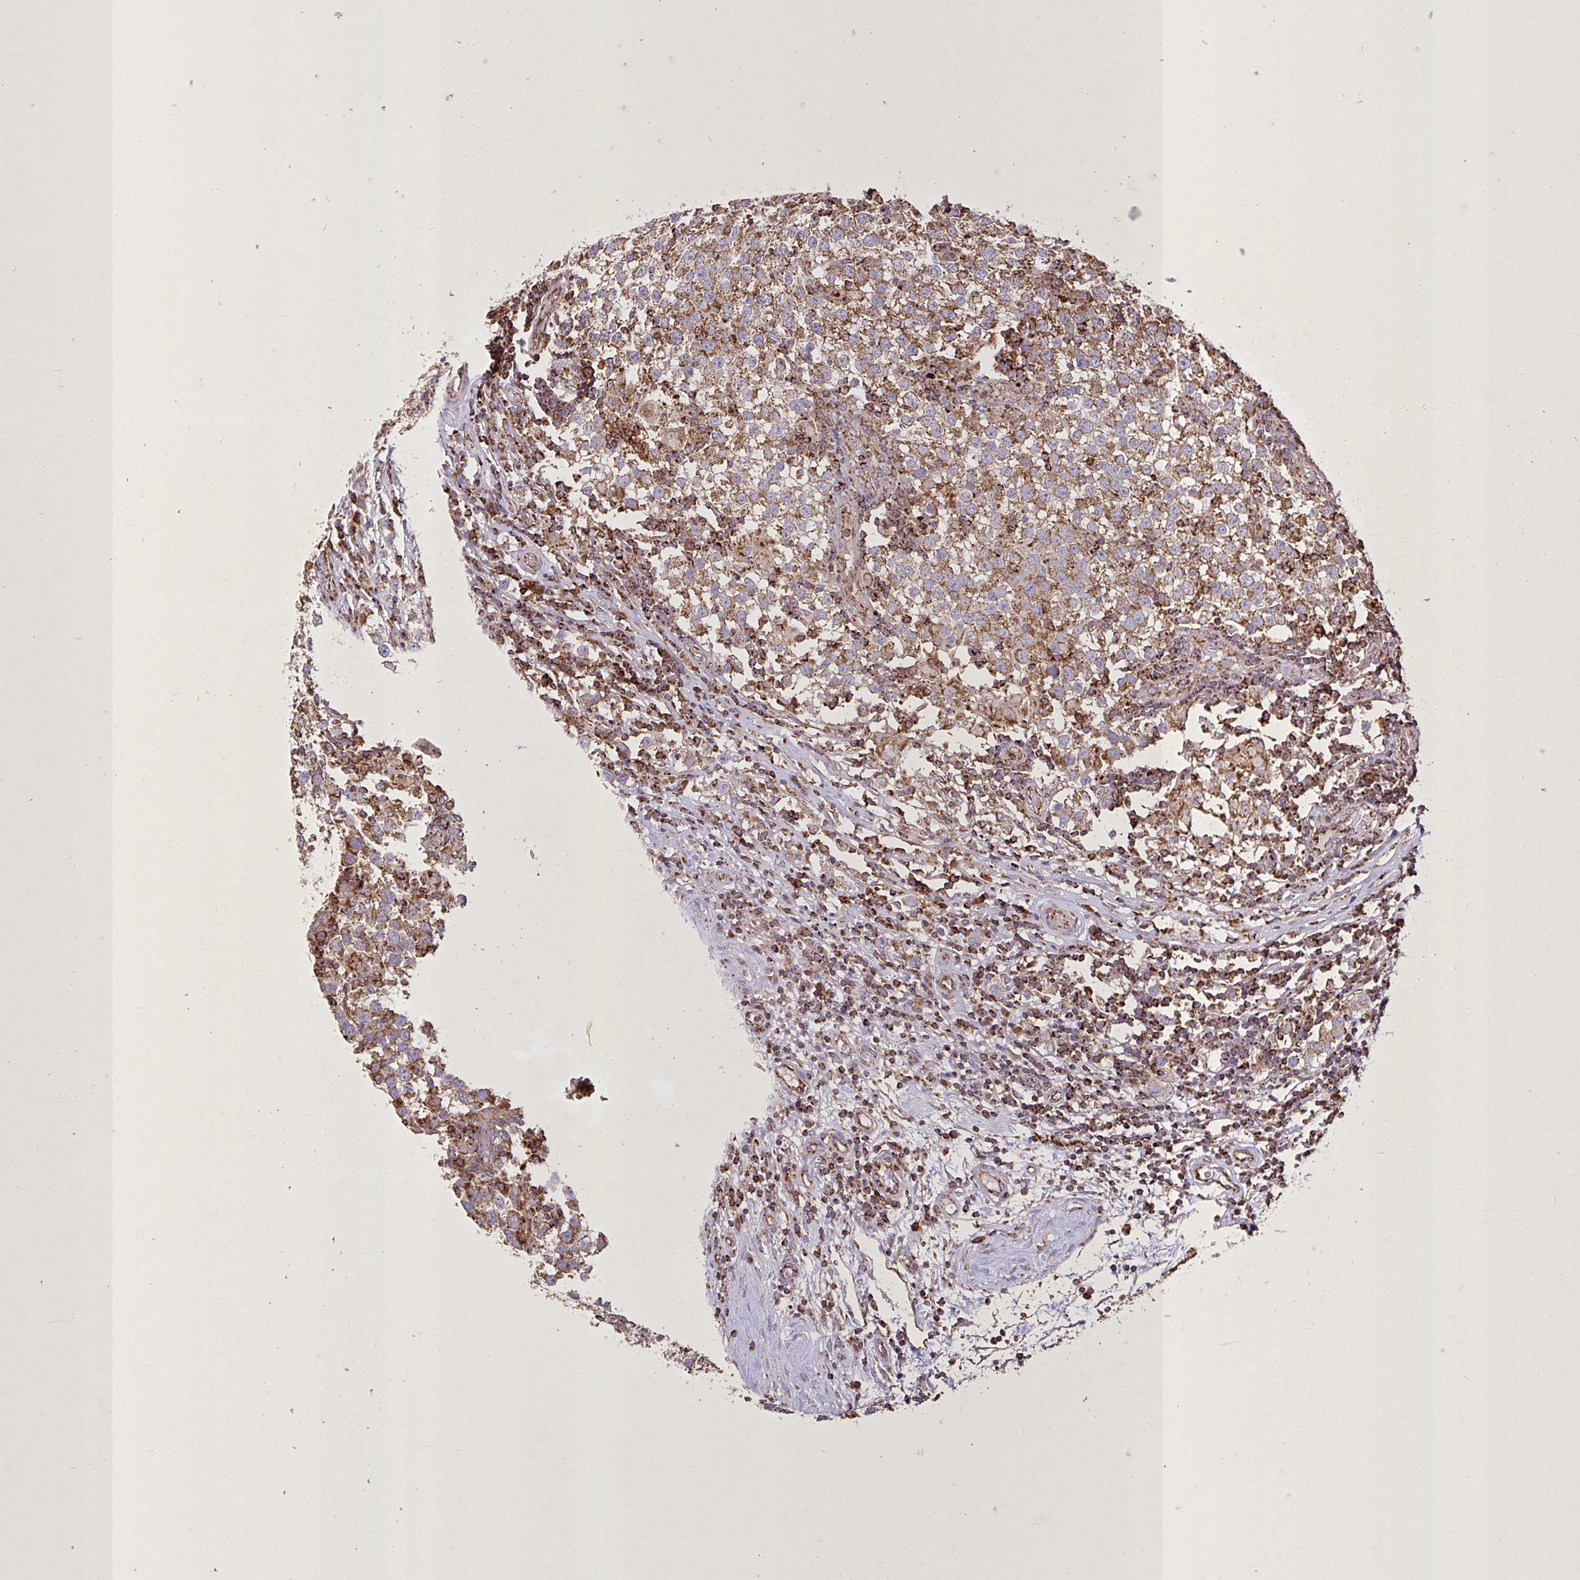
{"staining": {"intensity": "moderate", "quantity": ">75%", "location": "cytoplasmic/membranous"}, "tissue": "testis cancer", "cell_type": "Tumor cells", "image_type": "cancer", "snomed": [{"axis": "morphology", "description": "Seminoma, NOS"}, {"axis": "topography", "description": "Testis"}], "caption": "High-power microscopy captured an immunohistochemistry photomicrograph of testis cancer, revealing moderate cytoplasmic/membranous positivity in about >75% of tumor cells.", "gene": "AGK", "patient": {"sex": "male", "age": 34}}